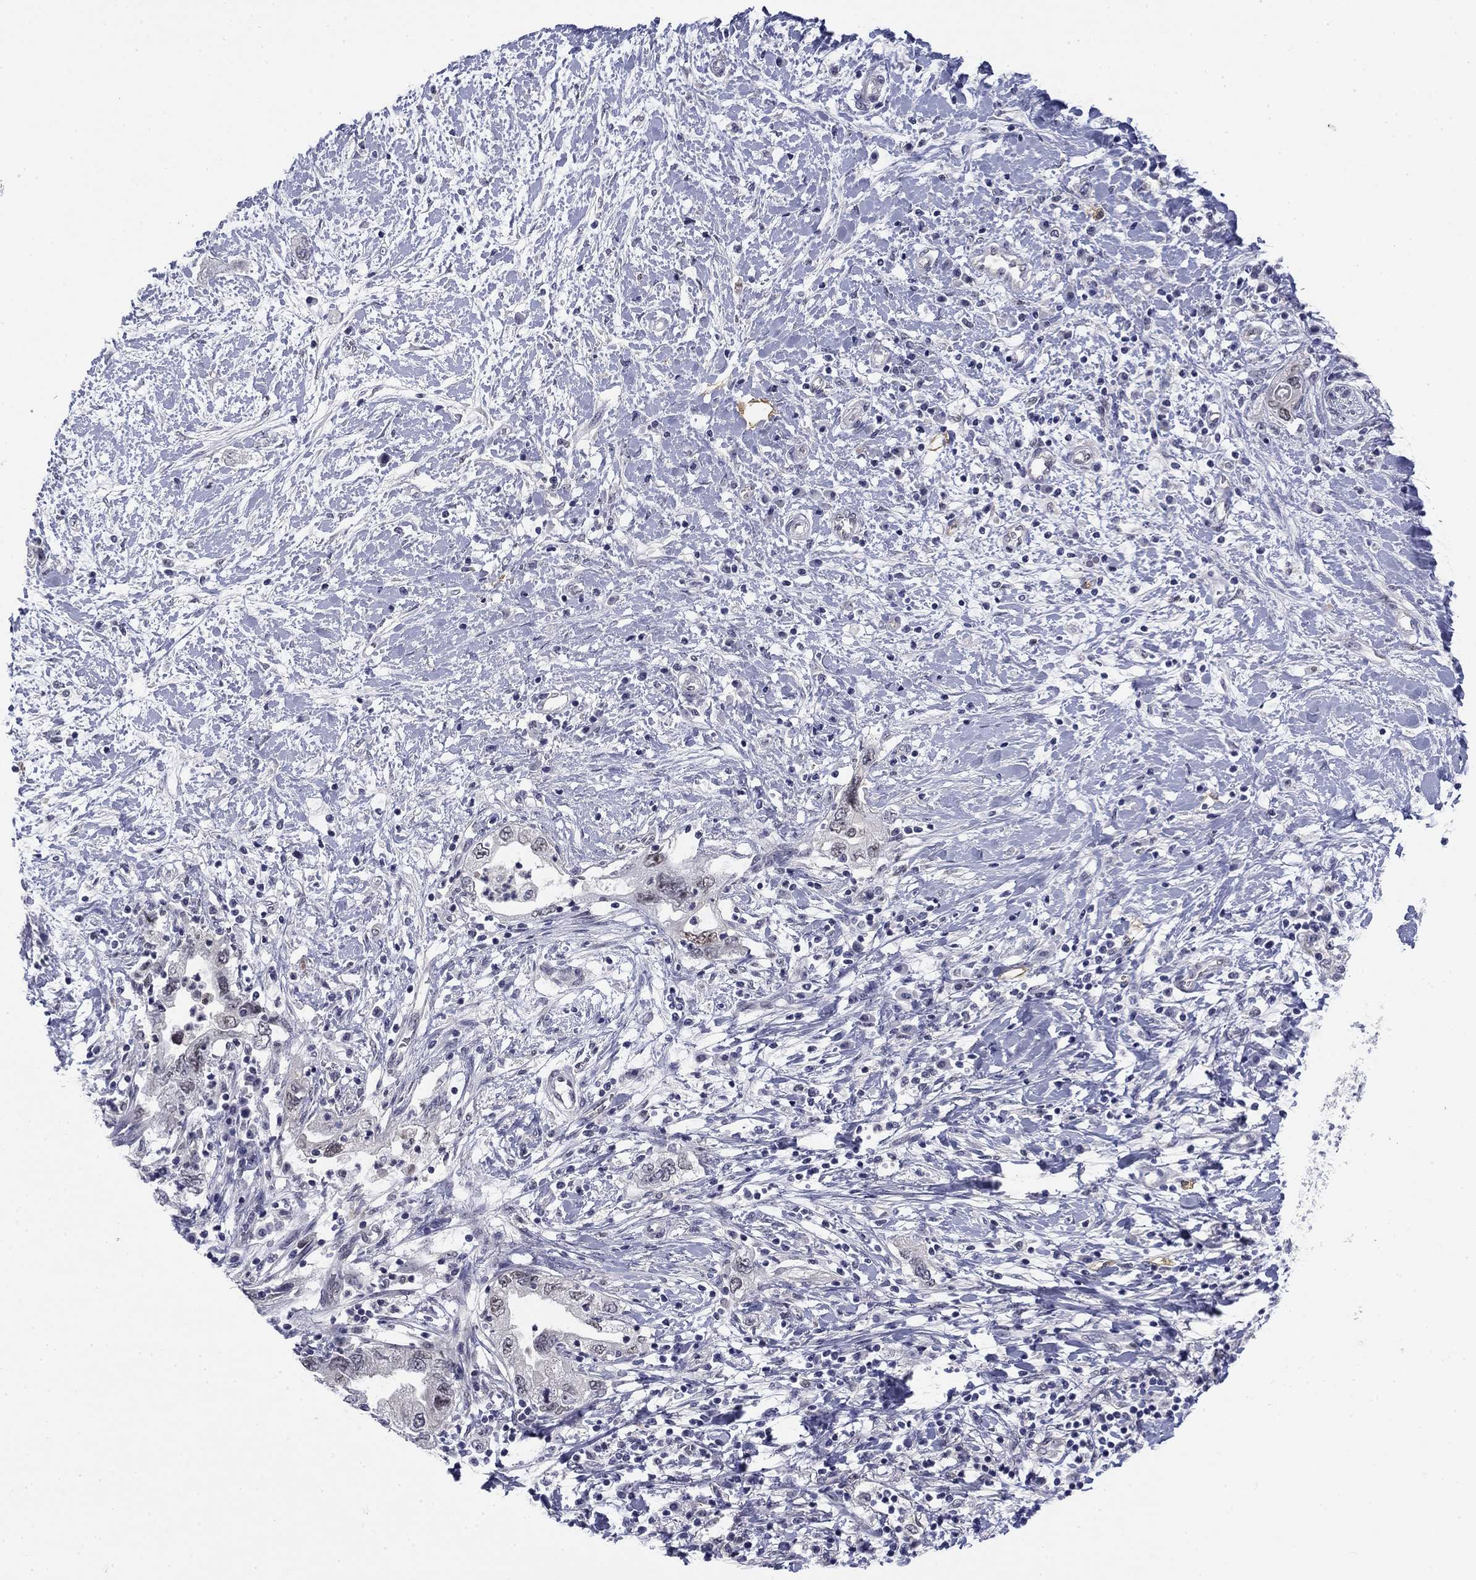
{"staining": {"intensity": "negative", "quantity": "none", "location": "none"}, "tissue": "pancreatic cancer", "cell_type": "Tumor cells", "image_type": "cancer", "snomed": [{"axis": "morphology", "description": "Adenocarcinoma, NOS"}, {"axis": "topography", "description": "Pancreas"}], "caption": "Immunohistochemistry (IHC) of pancreatic cancer (adenocarcinoma) reveals no expression in tumor cells. The staining was performed using DAB (3,3'-diaminobenzidine) to visualize the protein expression in brown, while the nuclei were stained in blue with hematoxylin (Magnification: 20x).", "gene": "TIGD4", "patient": {"sex": "female", "age": 73}}